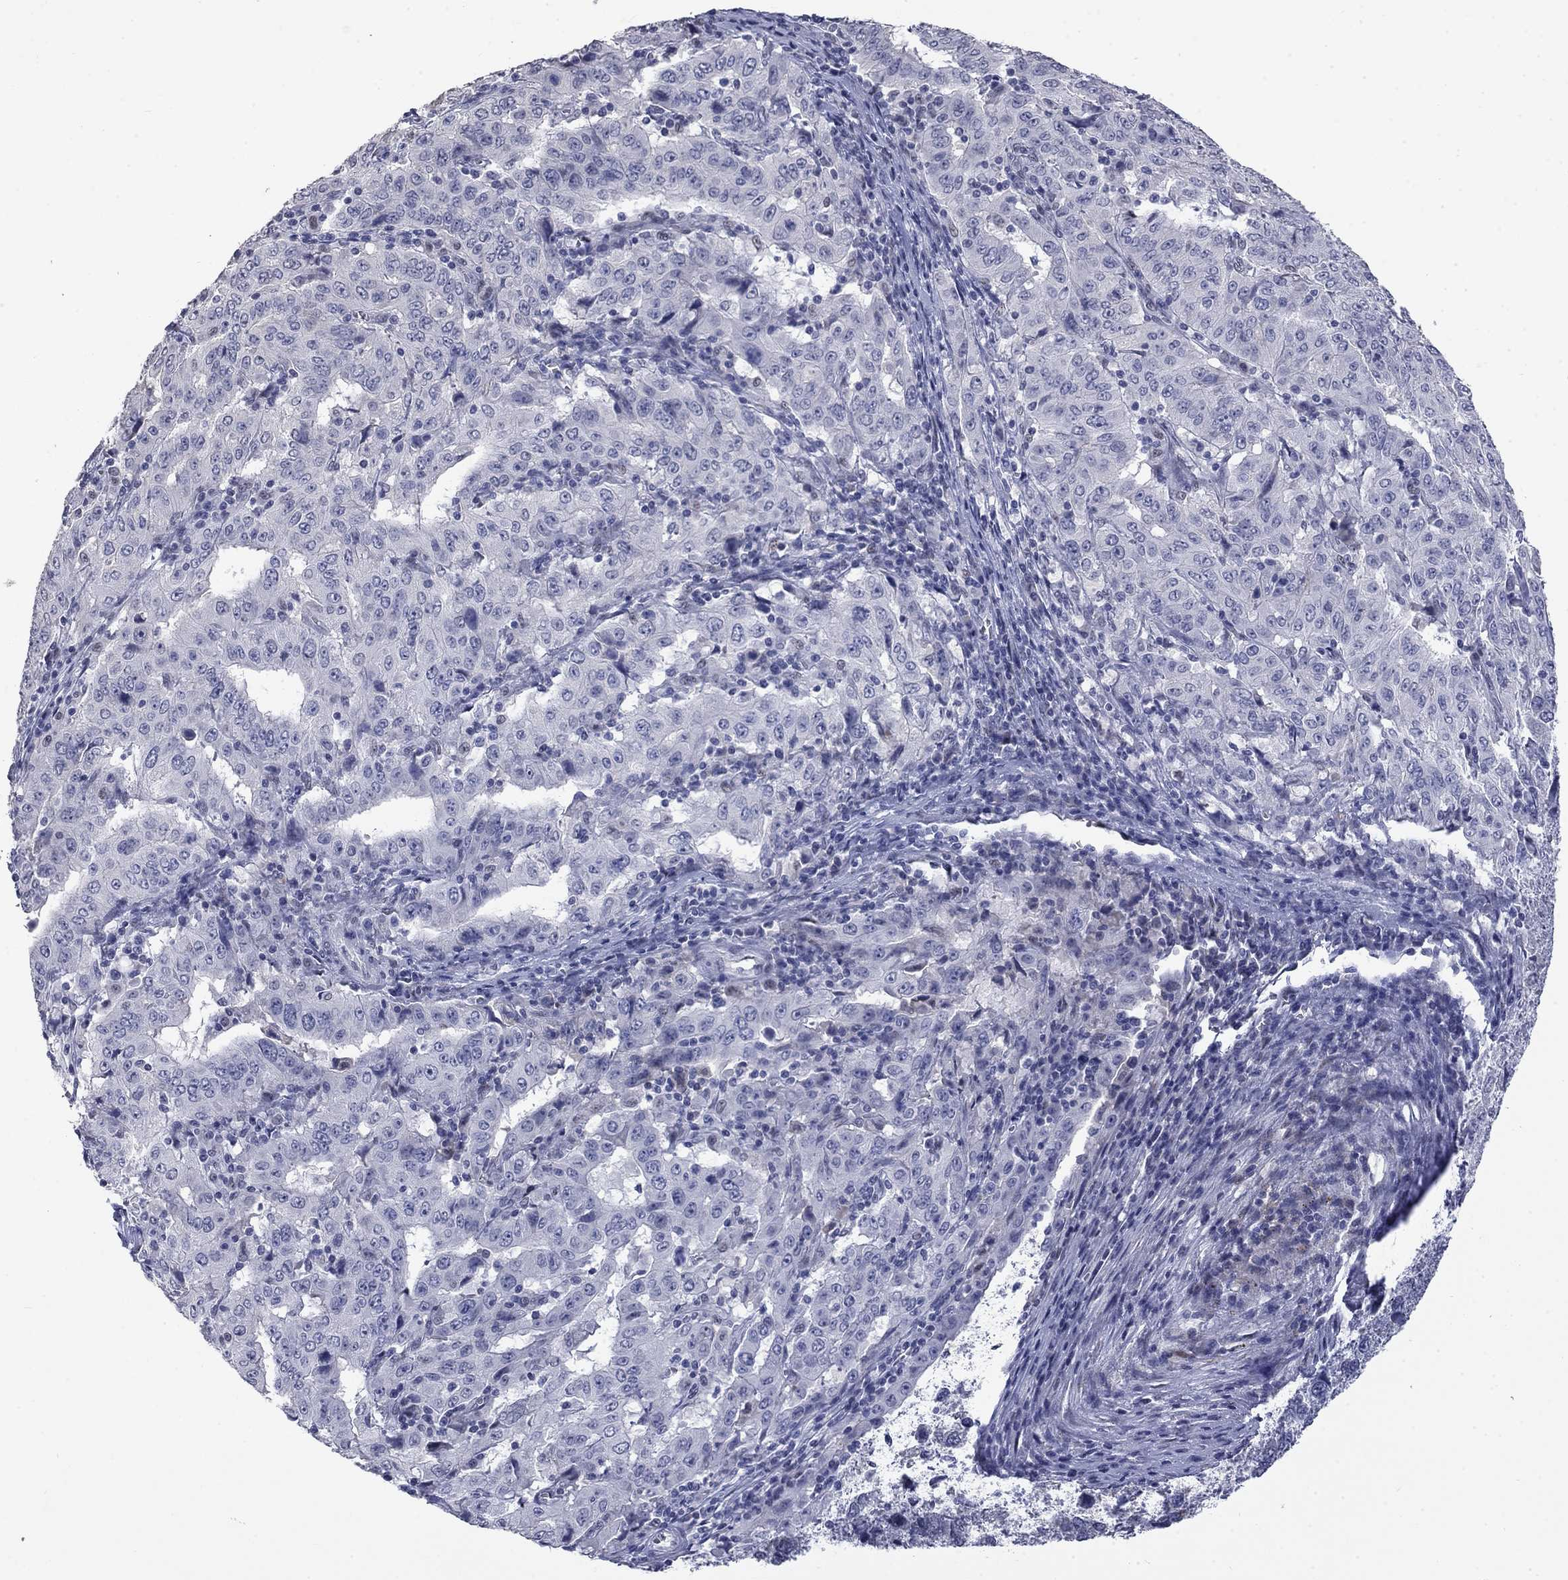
{"staining": {"intensity": "negative", "quantity": "none", "location": "none"}, "tissue": "pancreatic cancer", "cell_type": "Tumor cells", "image_type": "cancer", "snomed": [{"axis": "morphology", "description": "Adenocarcinoma, NOS"}, {"axis": "topography", "description": "Pancreas"}], "caption": "Tumor cells are negative for brown protein staining in pancreatic adenocarcinoma.", "gene": "SLC51A", "patient": {"sex": "male", "age": 63}}